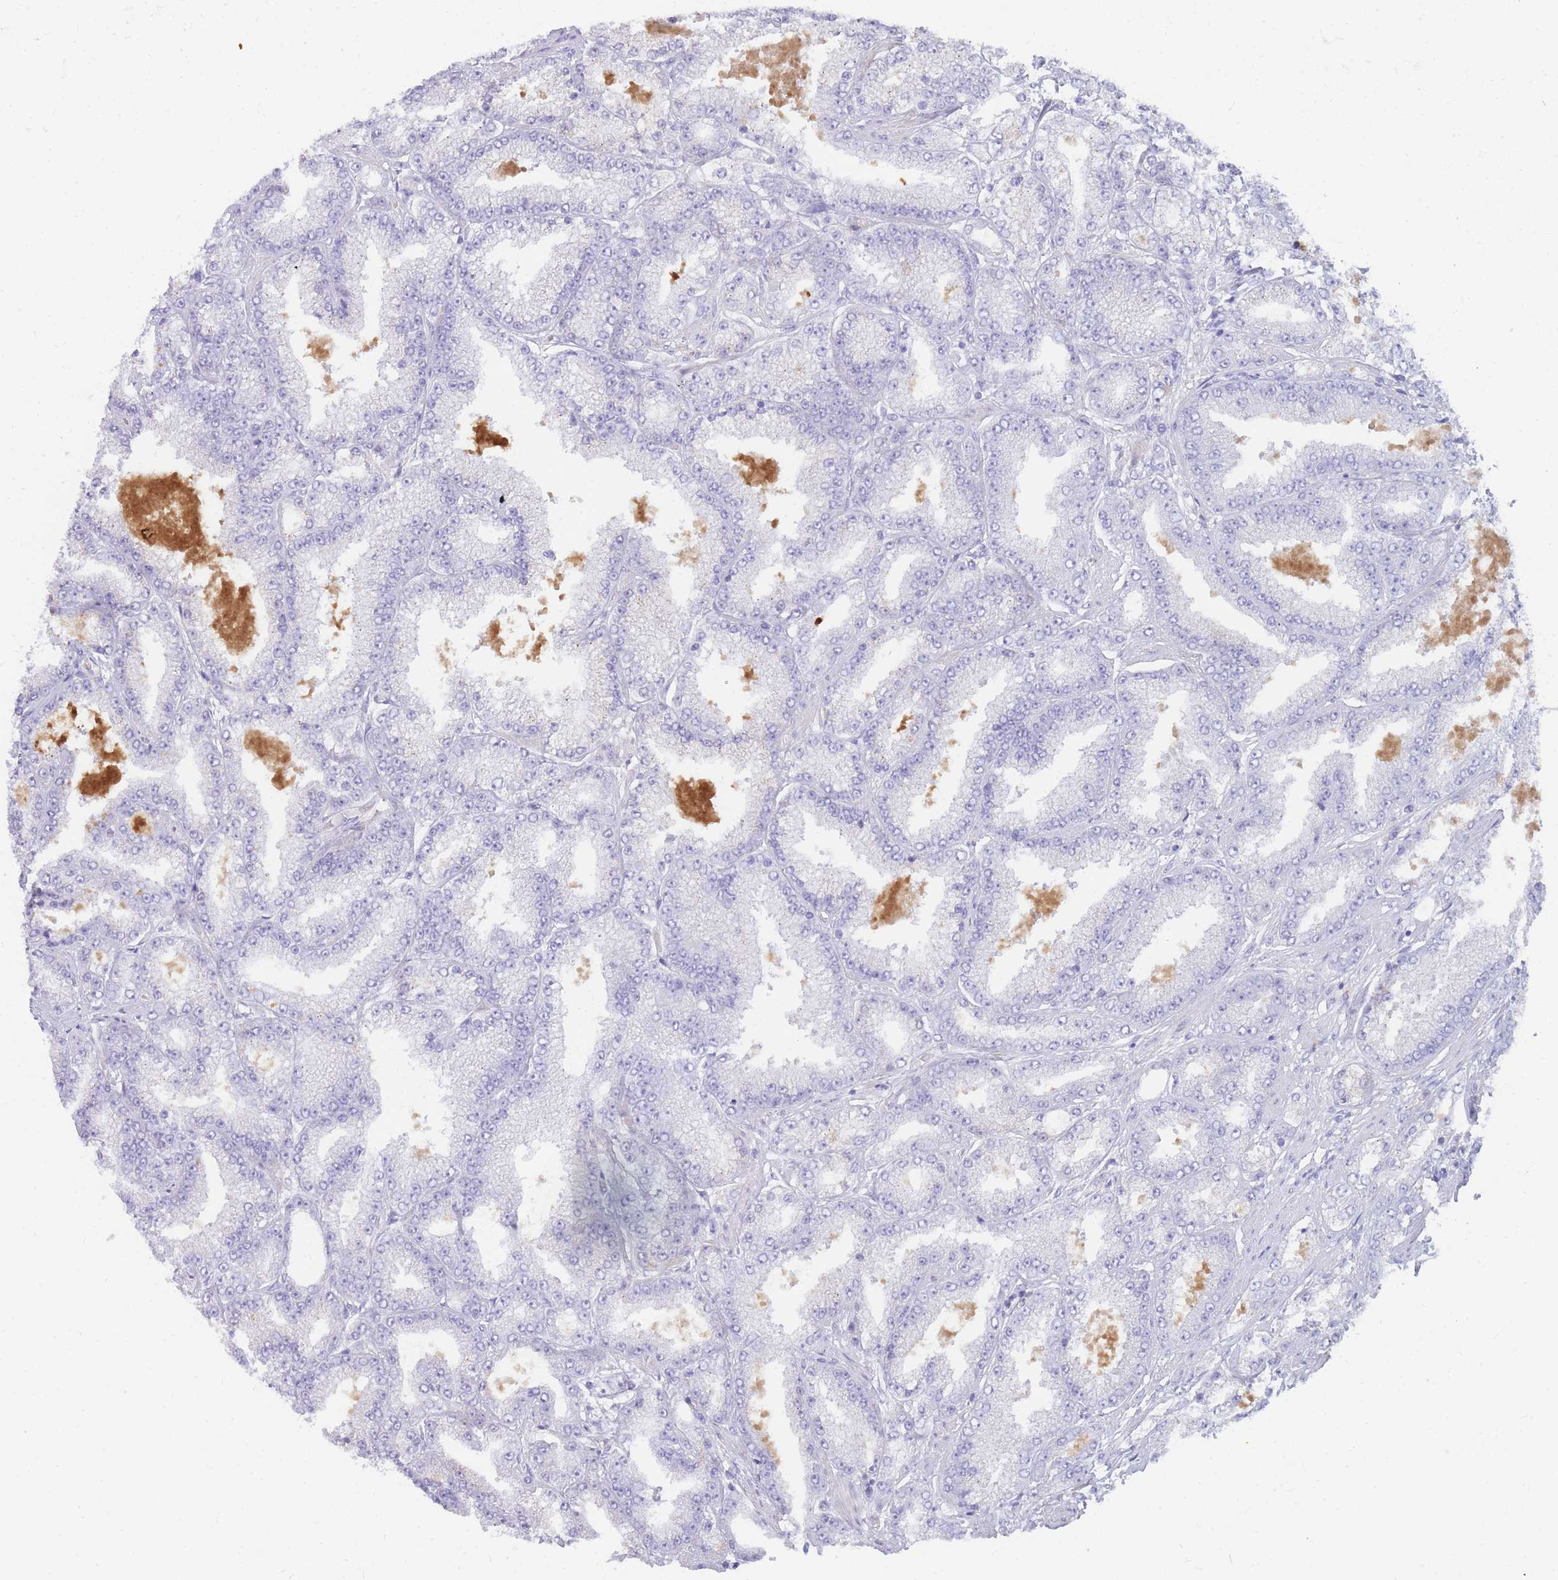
{"staining": {"intensity": "negative", "quantity": "none", "location": "none"}, "tissue": "prostate cancer", "cell_type": "Tumor cells", "image_type": "cancer", "snomed": [{"axis": "morphology", "description": "Adenocarcinoma, High grade"}, {"axis": "topography", "description": "Prostate"}], "caption": "Tumor cells are negative for protein expression in human prostate high-grade adenocarcinoma.", "gene": "NKX1-2", "patient": {"sex": "male", "age": 68}}